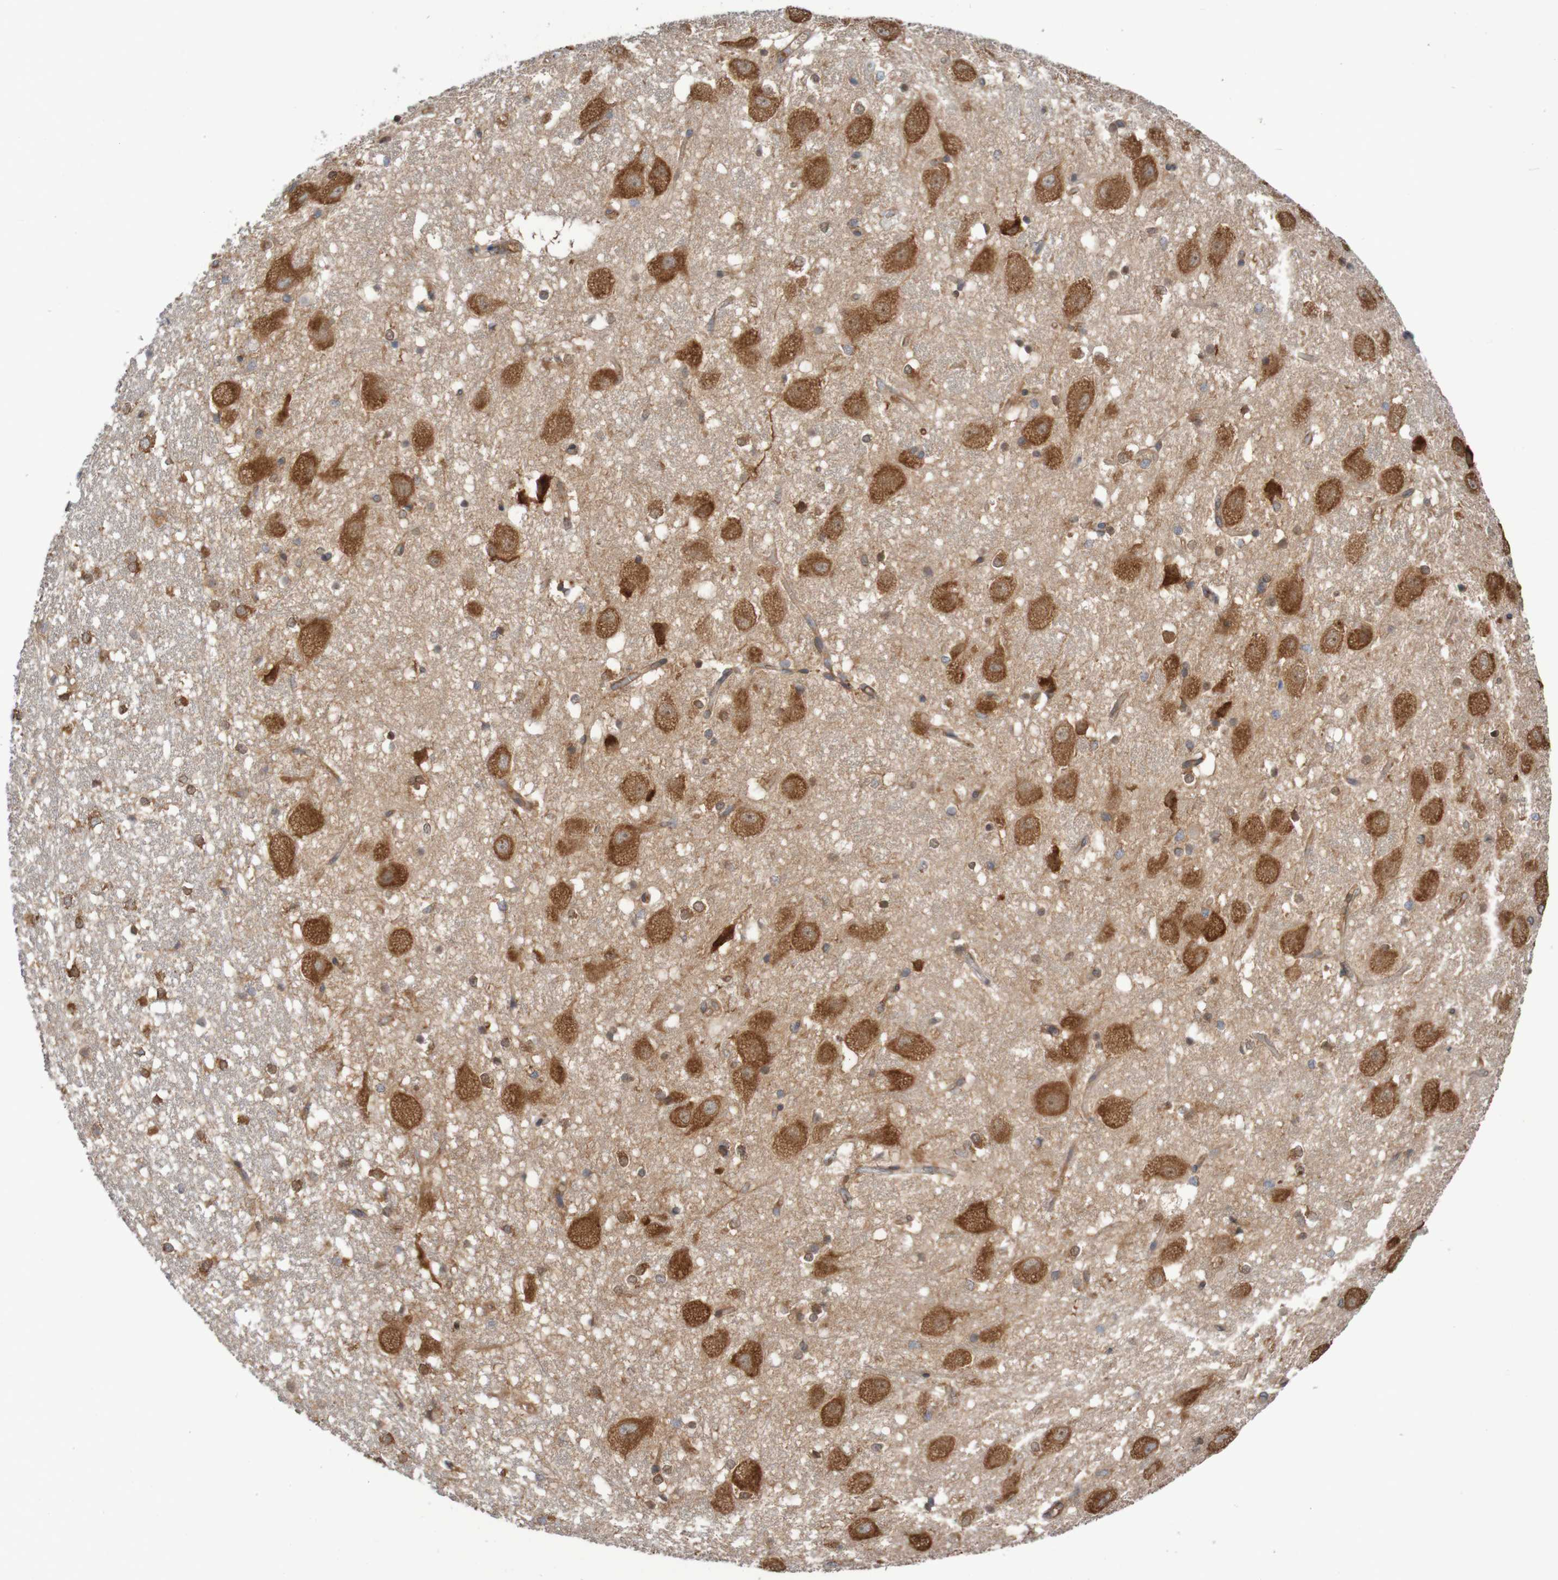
{"staining": {"intensity": "moderate", "quantity": "25%-75%", "location": "cytoplasmic/membranous"}, "tissue": "hippocampus", "cell_type": "Glial cells", "image_type": "normal", "snomed": [{"axis": "morphology", "description": "Normal tissue, NOS"}, {"axis": "topography", "description": "Hippocampus"}], "caption": "Brown immunohistochemical staining in normal human hippocampus demonstrates moderate cytoplasmic/membranous positivity in approximately 25%-75% of glial cells.", "gene": "LRRC47", "patient": {"sex": "female", "age": 19}}